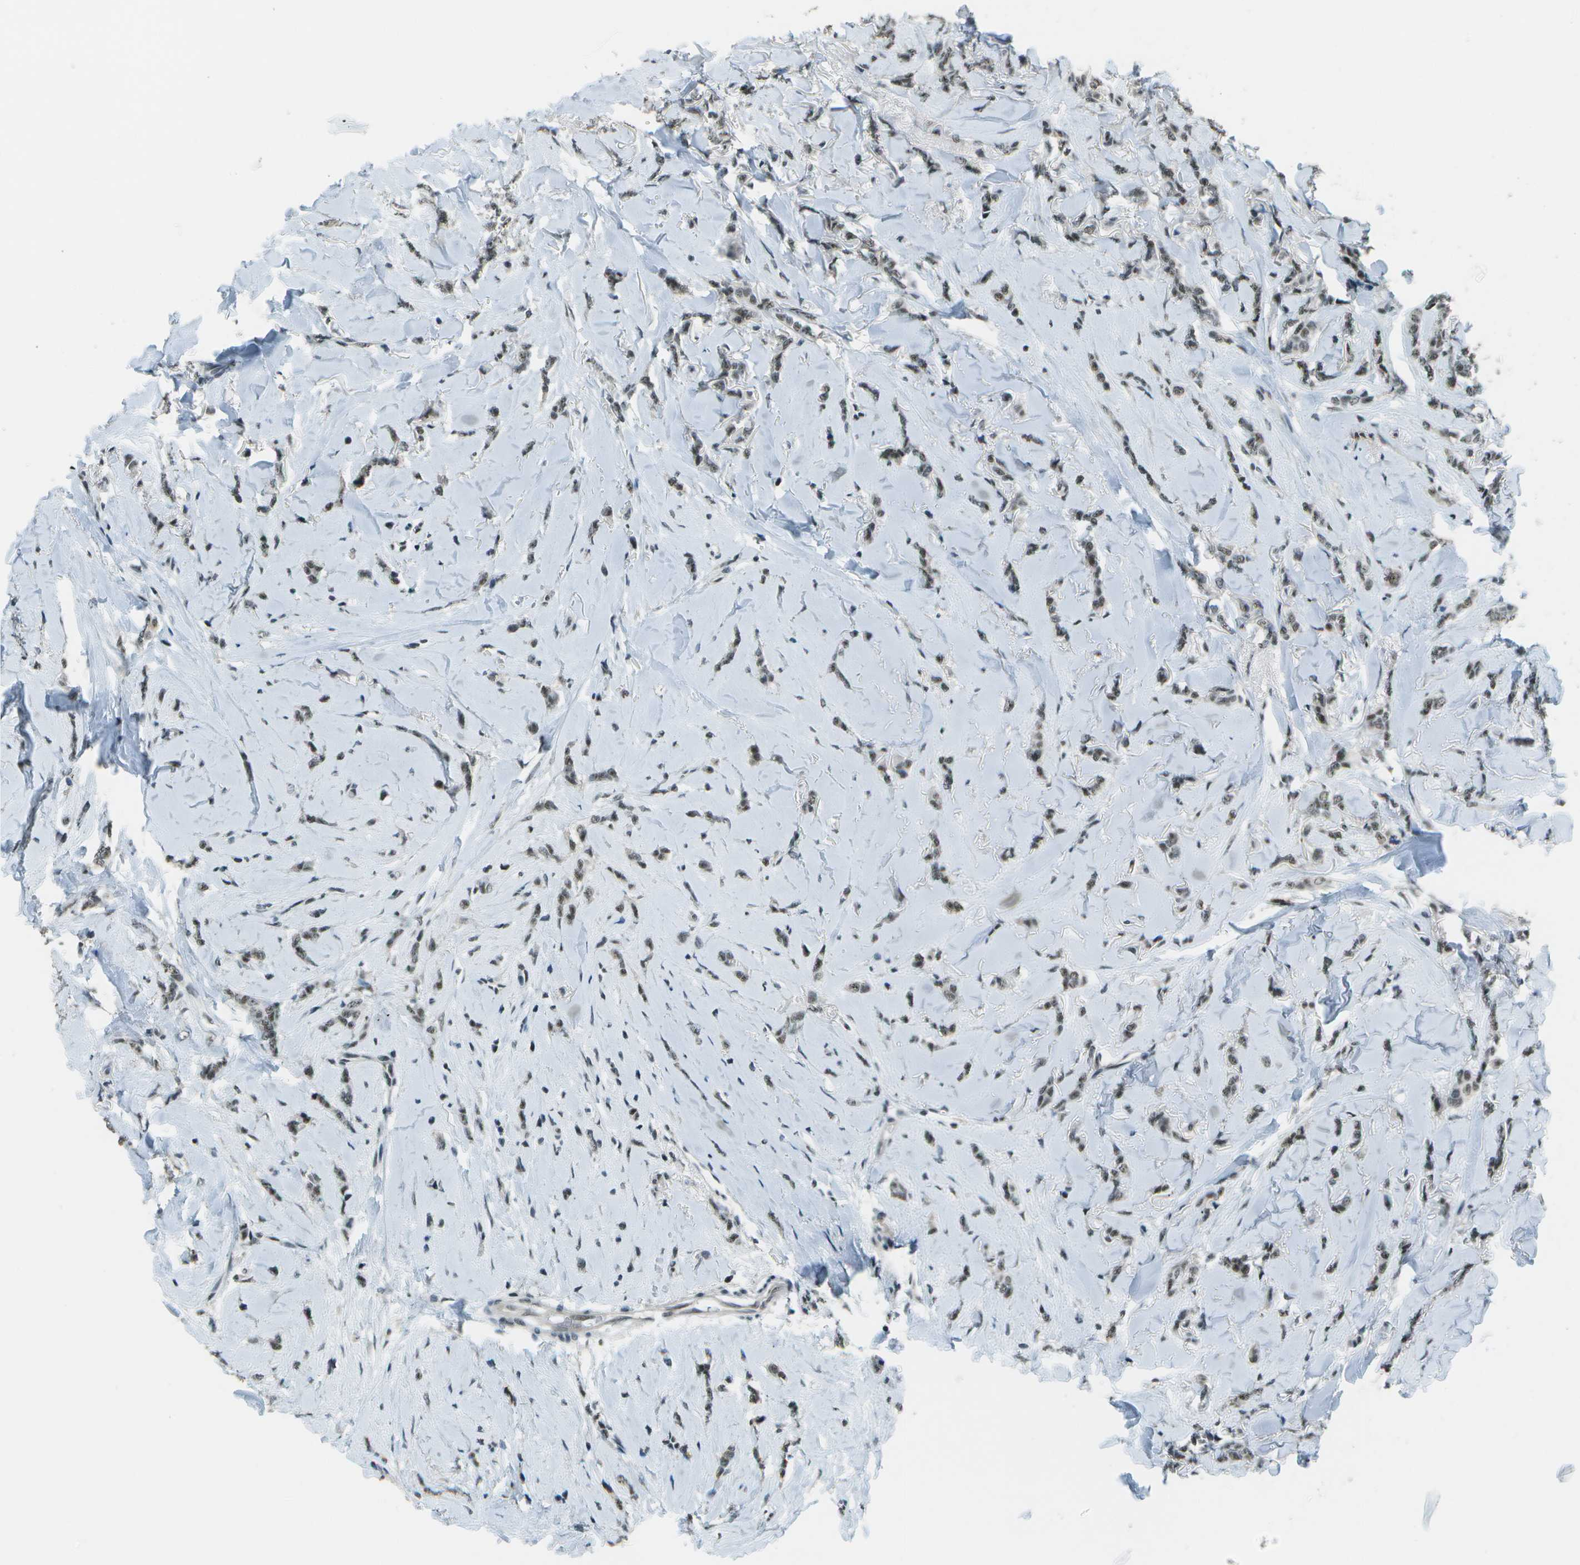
{"staining": {"intensity": "negative", "quantity": "none", "location": "none"}, "tissue": "breast cancer", "cell_type": "Tumor cells", "image_type": "cancer", "snomed": [{"axis": "morphology", "description": "Lobular carcinoma"}, {"axis": "topography", "description": "Skin"}, {"axis": "topography", "description": "Breast"}], "caption": "This is an IHC histopathology image of breast cancer. There is no expression in tumor cells.", "gene": "DEPDC1", "patient": {"sex": "female", "age": 46}}